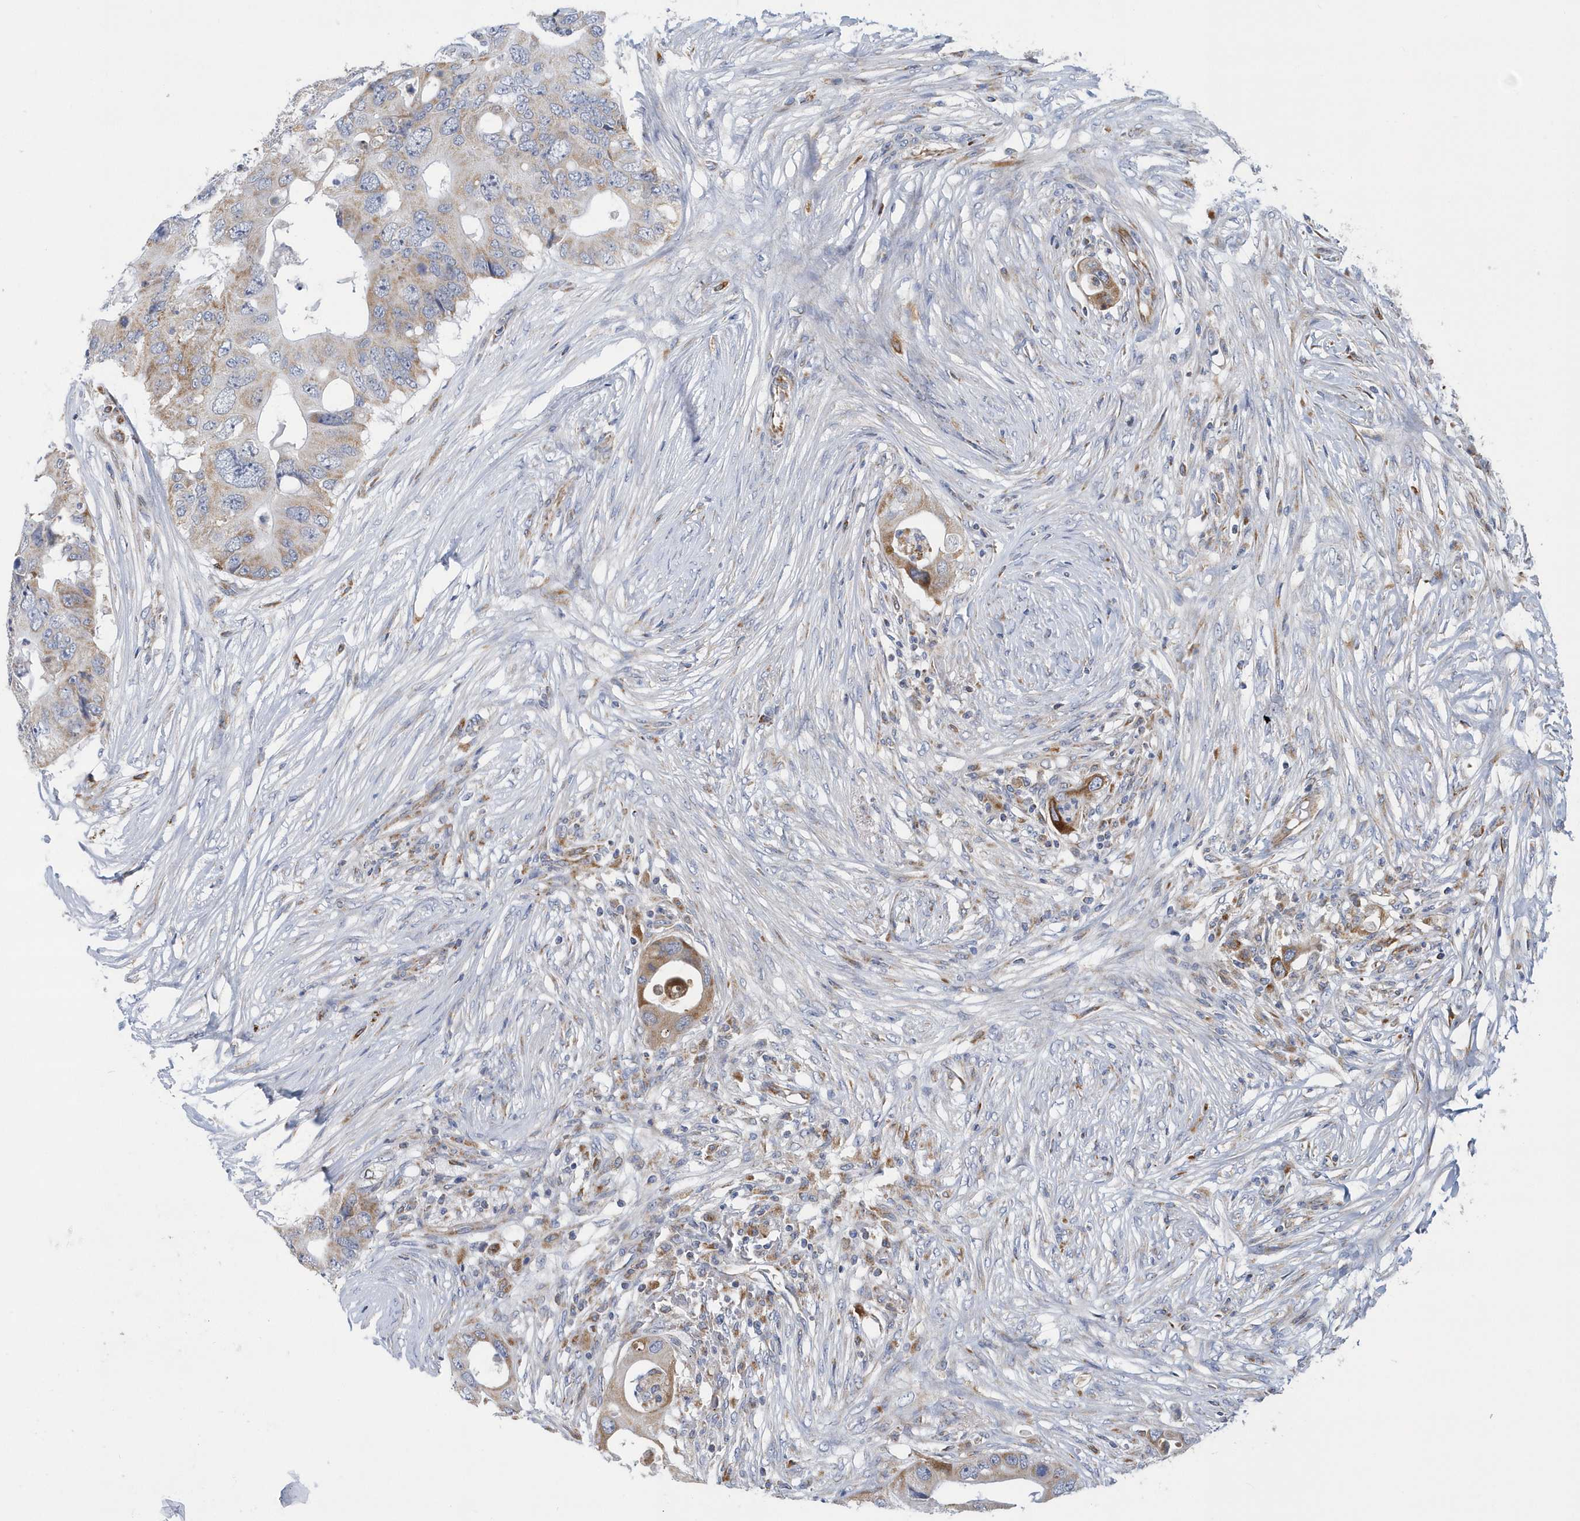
{"staining": {"intensity": "moderate", "quantity": "25%-75%", "location": "cytoplasmic/membranous"}, "tissue": "colorectal cancer", "cell_type": "Tumor cells", "image_type": "cancer", "snomed": [{"axis": "morphology", "description": "Adenocarcinoma, NOS"}, {"axis": "topography", "description": "Colon"}], "caption": "Colorectal cancer (adenocarcinoma) tissue displays moderate cytoplasmic/membranous positivity in about 25%-75% of tumor cells, visualized by immunohistochemistry.", "gene": "VWA5B2", "patient": {"sex": "male", "age": 71}}